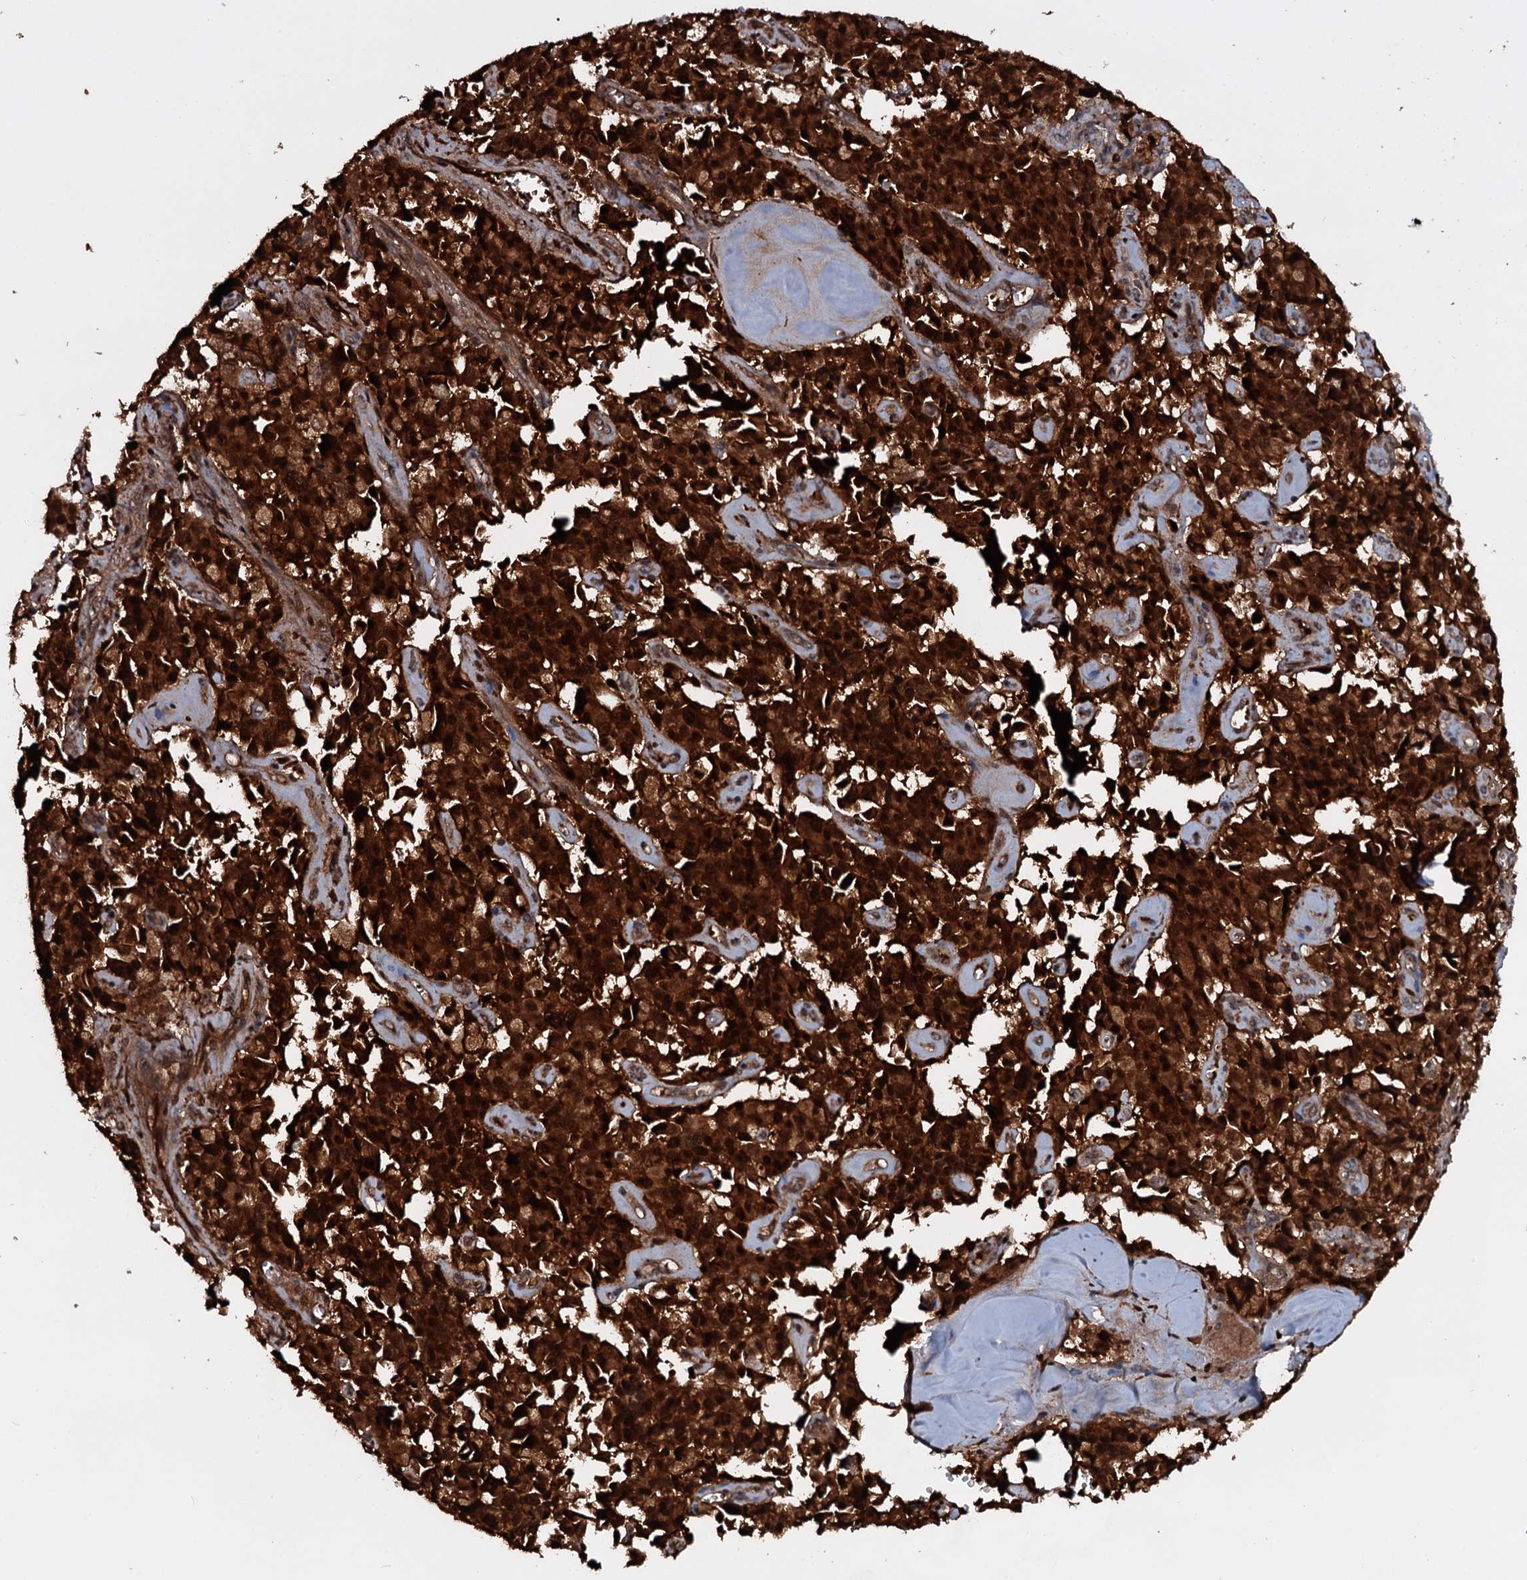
{"staining": {"intensity": "strong", "quantity": ">75%", "location": "cytoplasmic/membranous,nuclear"}, "tissue": "pancreatic cancer", "cell_type": "Tumor cells", "image_type": "cancer", "snomed": [{"axis": "morphology", "description": "Adenocarcinoma, NOS"}, {"axis": "topography", "description": "Pancreas"}], "caption": "Immunohistochemistry photomicrograph of adenocarcinoma (pancreatic) stained for a protein (brown), which shows high levels of strong cytoplasmic/membranous and nuclear positivity in approximately >75% of tumor cells.", "gene": "HDDC3", "patient": {"sex": "male", "age": 65}}